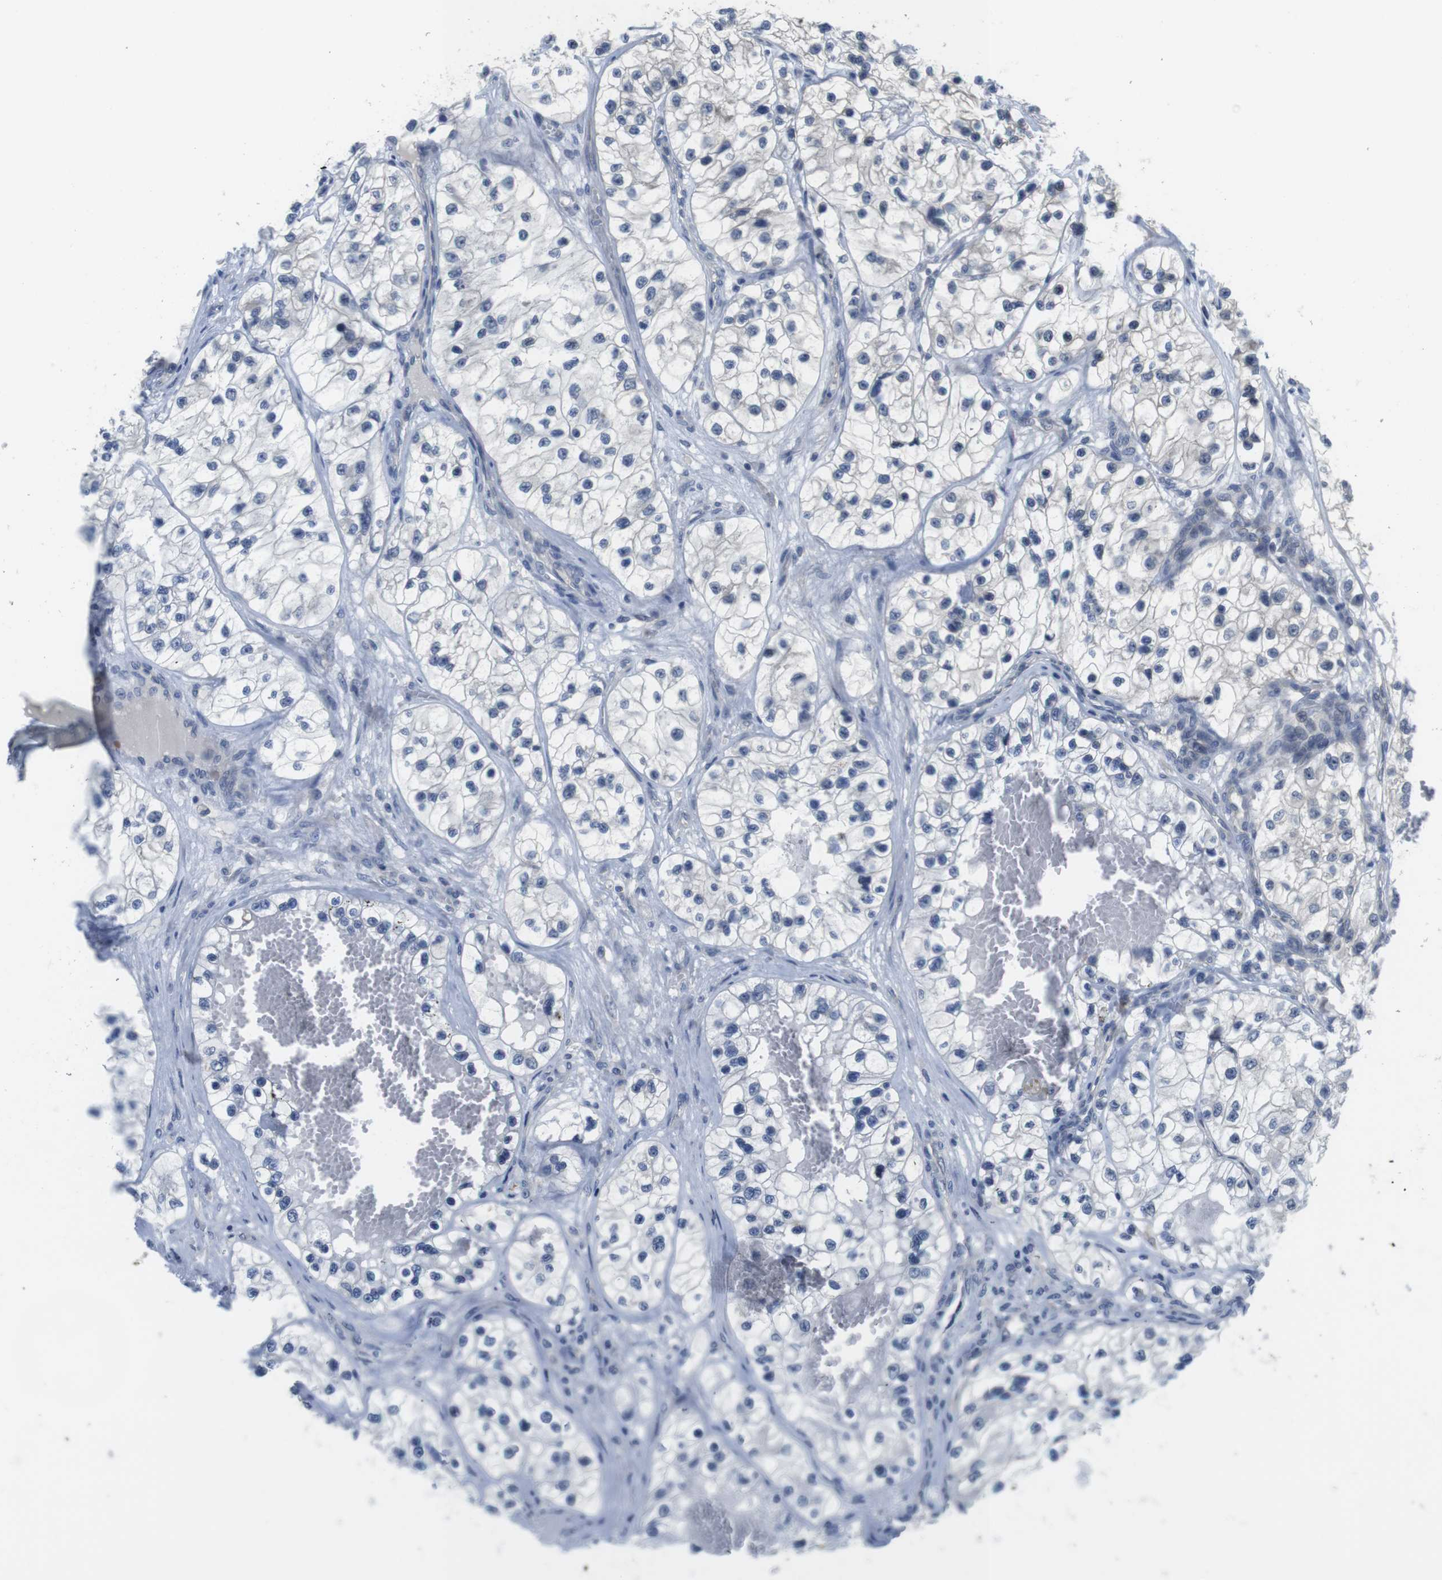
{"staining": {"intensity": "weak", "quantity": "<25%", "location": "cytoplasmic/membranous"}, "tissue": "renal cancer", "cell_type": "Tumor cells", "image_type": "cancer", "snomed": [{"axis": "morphology", "description": "Adenocarcinoma, NOS"}, {"axis": "topography", "description": "Kidney"}], "caption": "There is no significant positivity in tumor cells of adenocarcinoma (renal).", "gene": "FADD", "patient": {"sex": "female", "age": 57}}